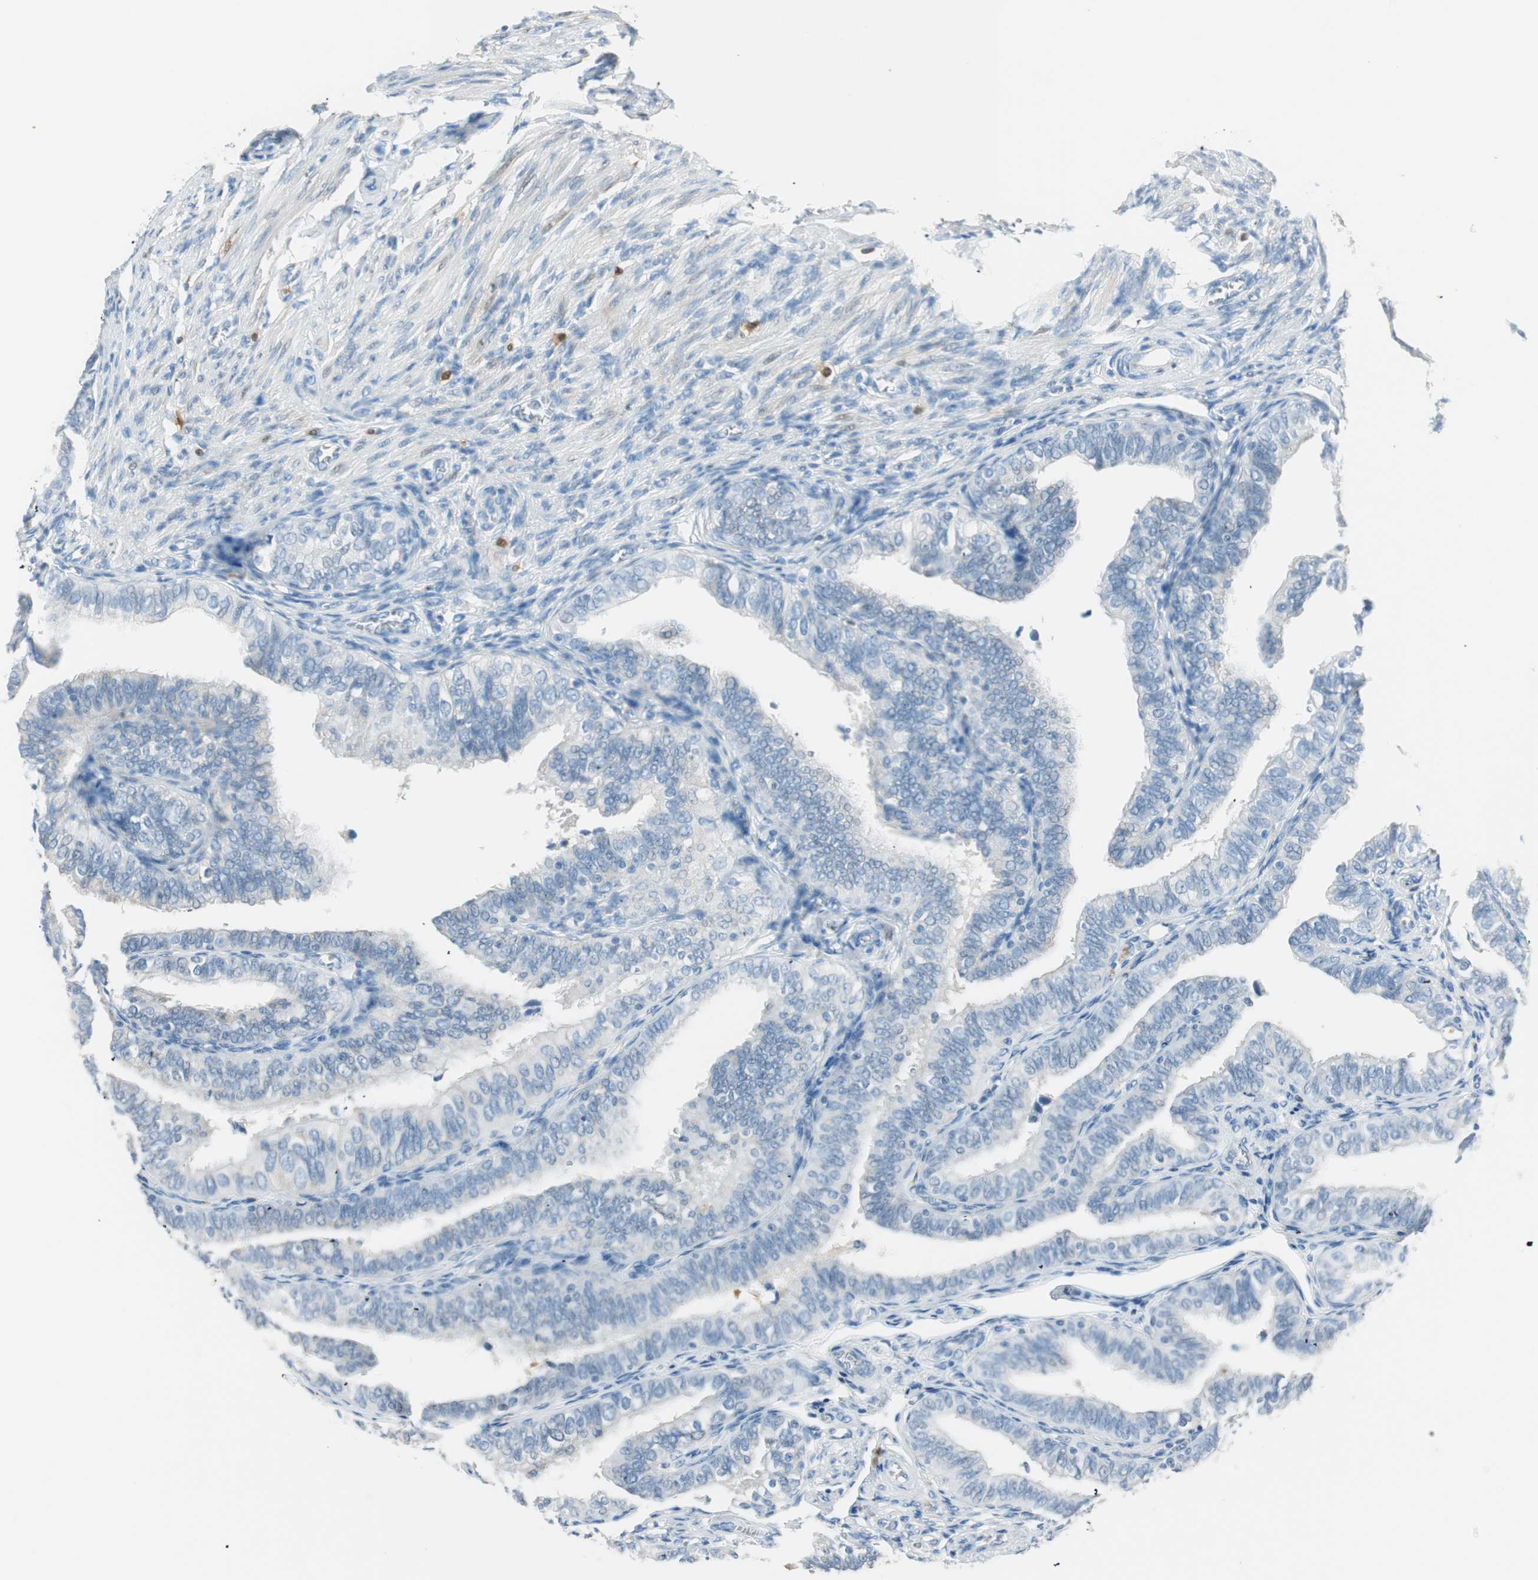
{"staining": {"intensity": "weak", "quantity": "25%-75%", "location": "cytoplasmic/membranous"}, "tissue": "fallopian tube", "cell_type": "Glandular cells", "image_type": "normal", "snomed": [{"axis": "morphology", "description": "Normal tissue, NOS"}, {"axis": "topography", "description": "Fallopian tube"}], "caption": "Protein staining of unremarkable fallopian tube shows weak cytoplasmic/membranous staining in approximately 25%-75% of glandular cells. (DAB IHC with brightfield microscopy, high magnification).", "gene": "HPGD", "patient": {"sex": "female", "age": 46}}